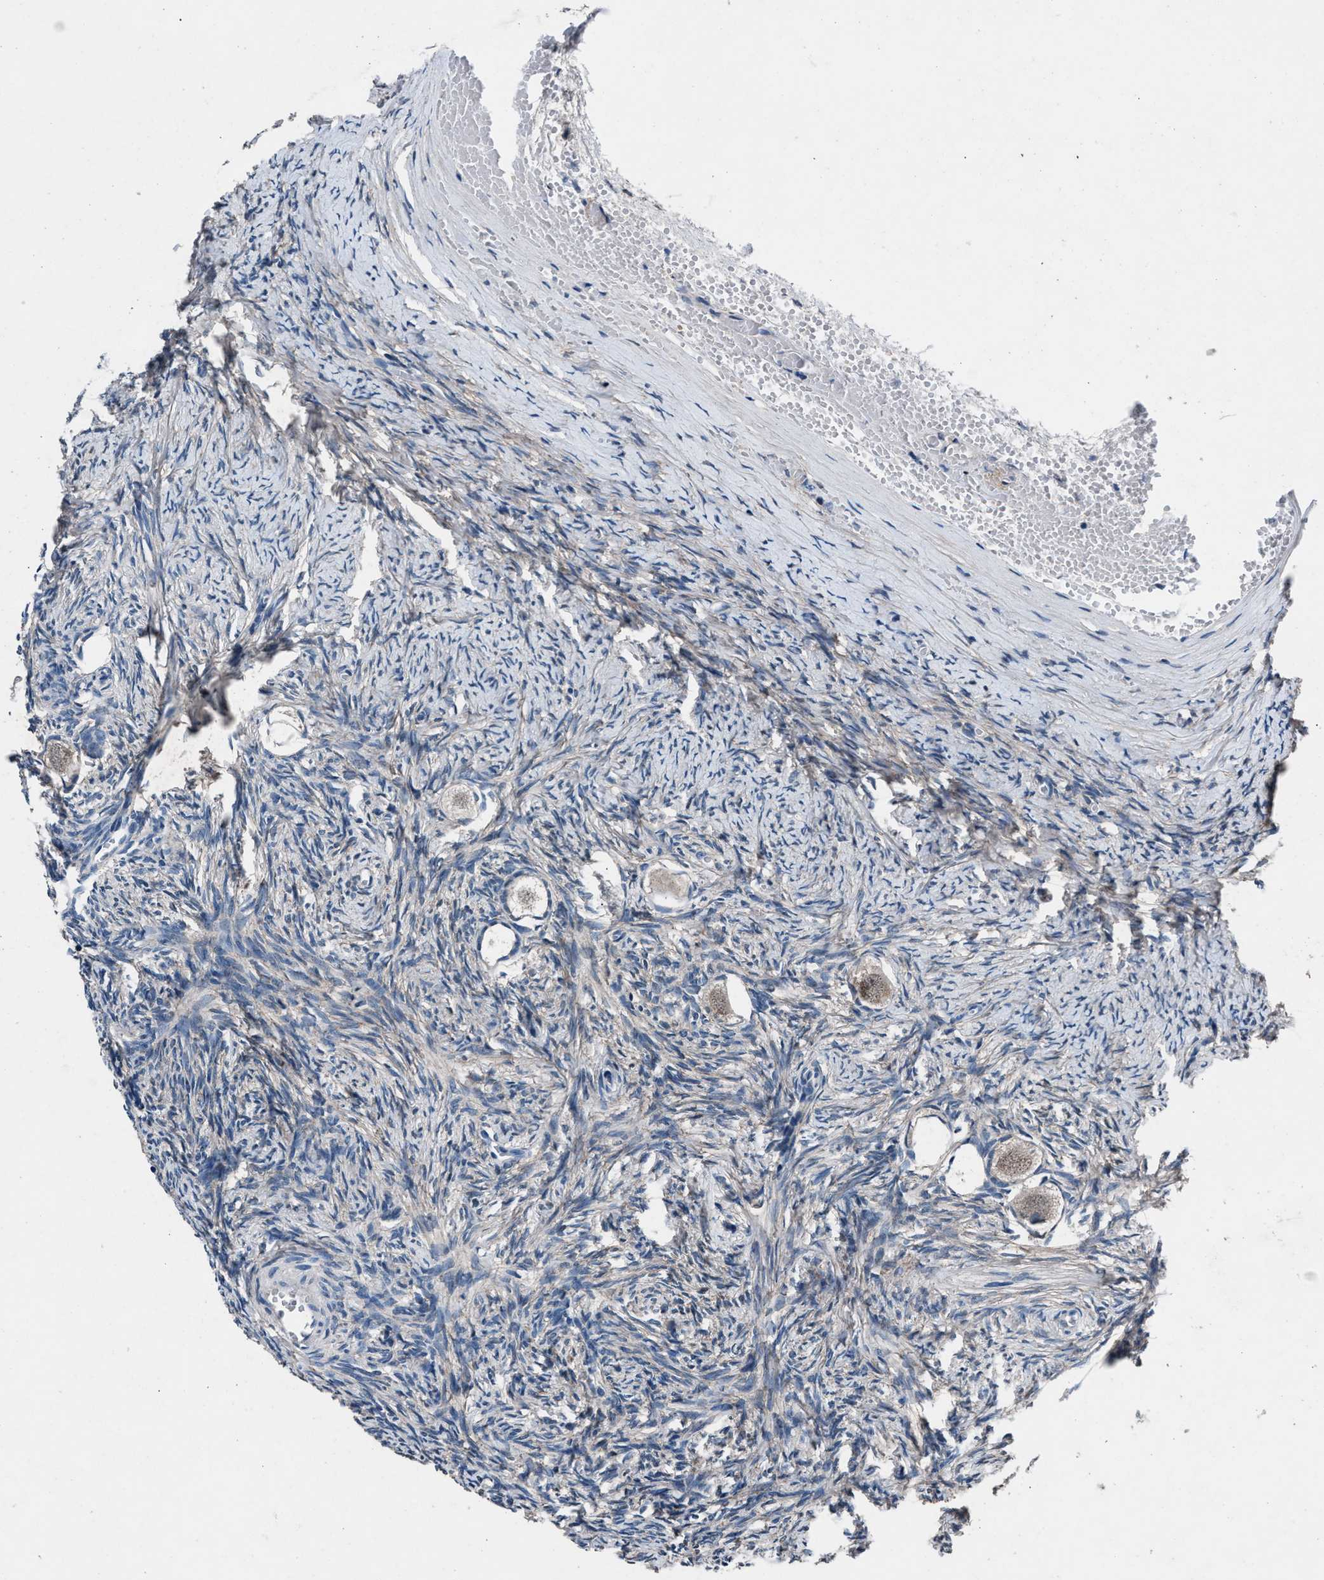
{"staining": {"intensity": "negative", "quantity": "none", "location": "none"}, "tissue": "ovary", "cell_type": "Follicle cells", "image_type": "normal", "snomed": [{"axis": "morphology", "description": "Normal tissue, NOS"}, {"axis": "topography", "description": "Ovary"}], "caption": "Immunohistochemistry (IHC) micrograph of unremarkable ovary stained for a protein (brown), which displays no positivity in follicle cells. Nuclei are stained in blue.", "gene": "DENND6B", "patient": {"sex": "female", "age": 27}}